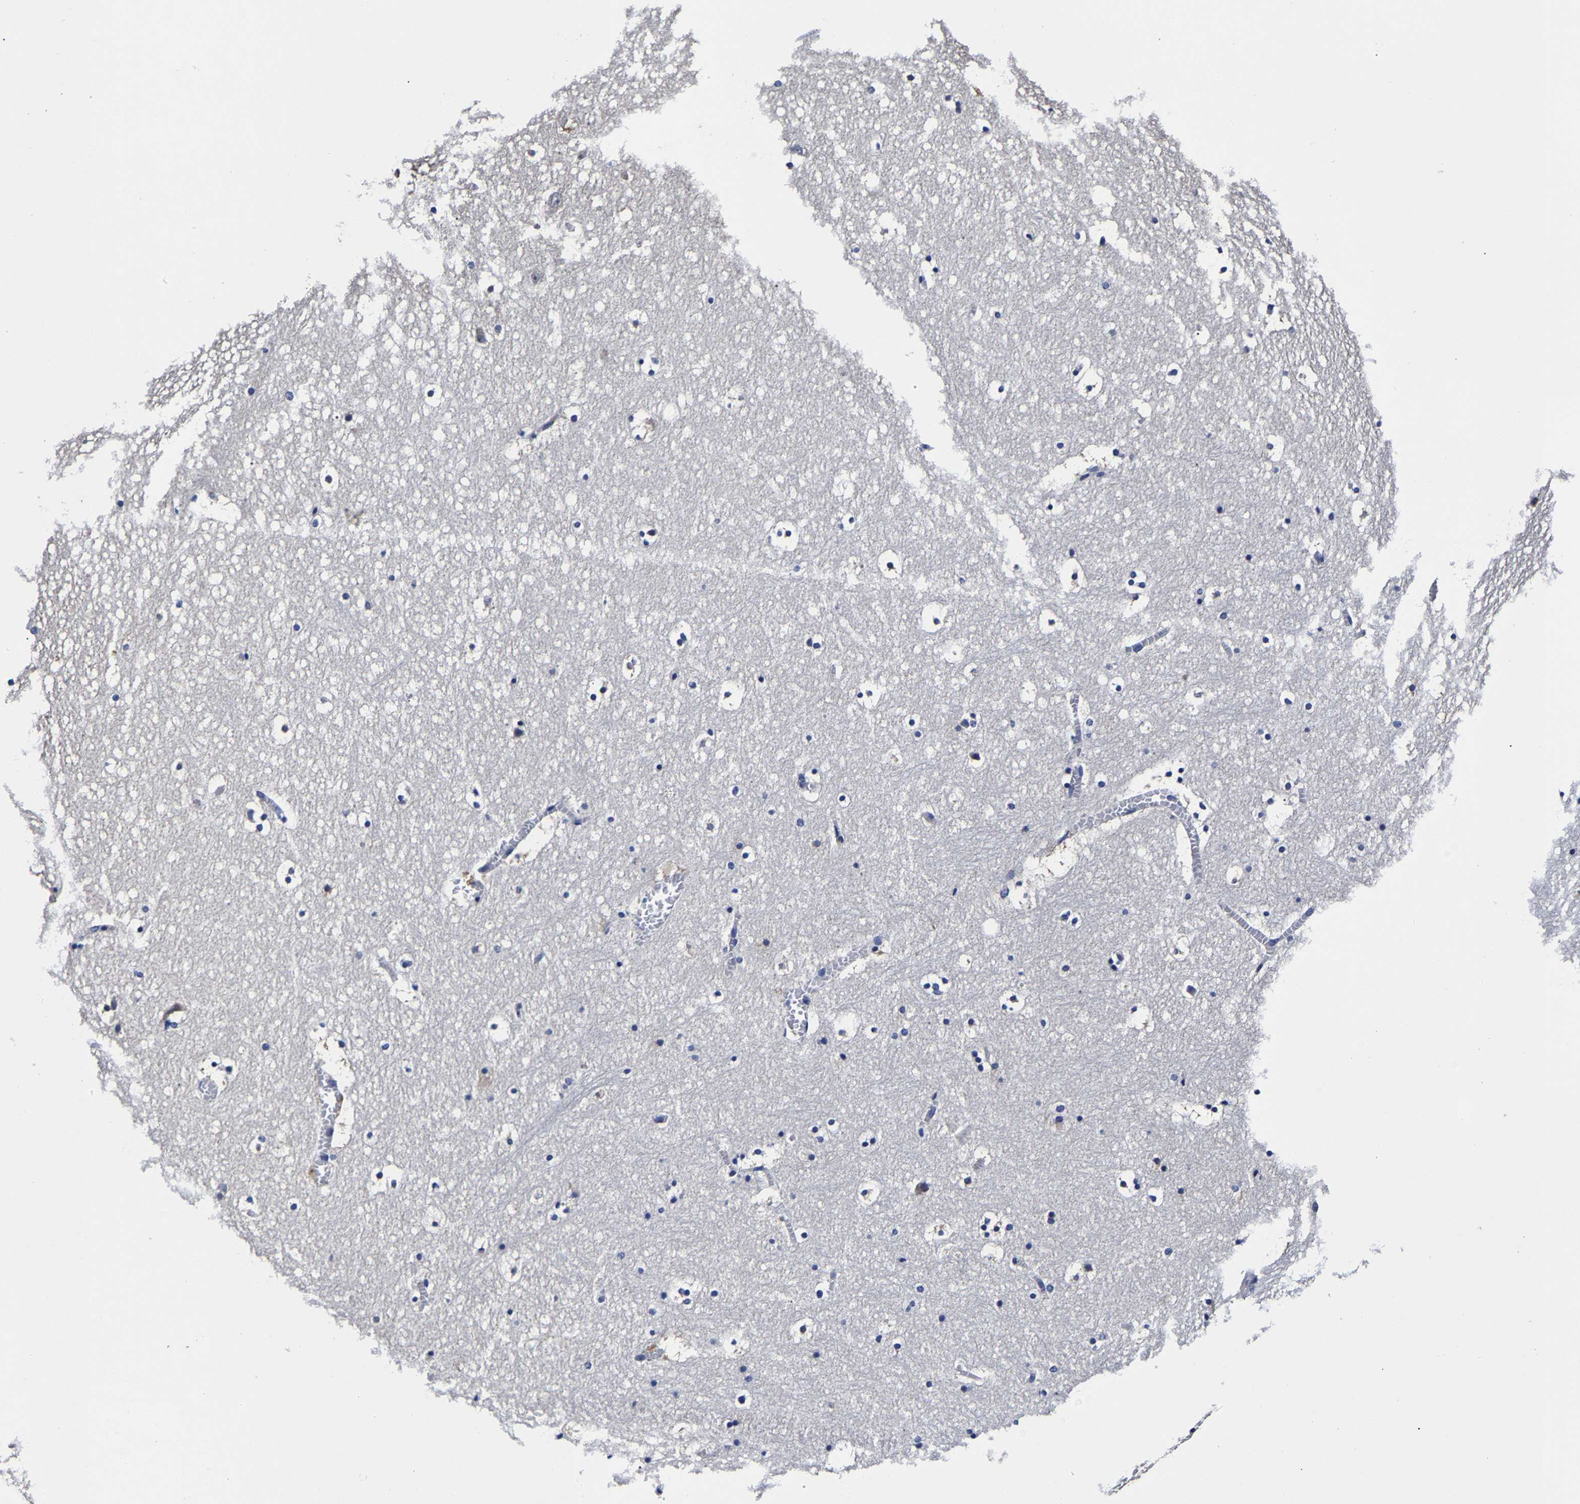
{"staining": {"intensity": "negative", "quantity": "none", "location": "none"}, "tissue": "hippocampus", "cell_type": "Glial cells", "image_type": "normal", "snomed": [{"axis": "morphology", "description": "Normal tissue, NOS"}, {"axis": "topography", "description": "Hippocampus"}], "caption": "This is an IHC micrograph of normal human hippocampus. There is no positivity in glial cells.", "gene": "AKAP4", "patient": {"sex": "male", "age": 45}}